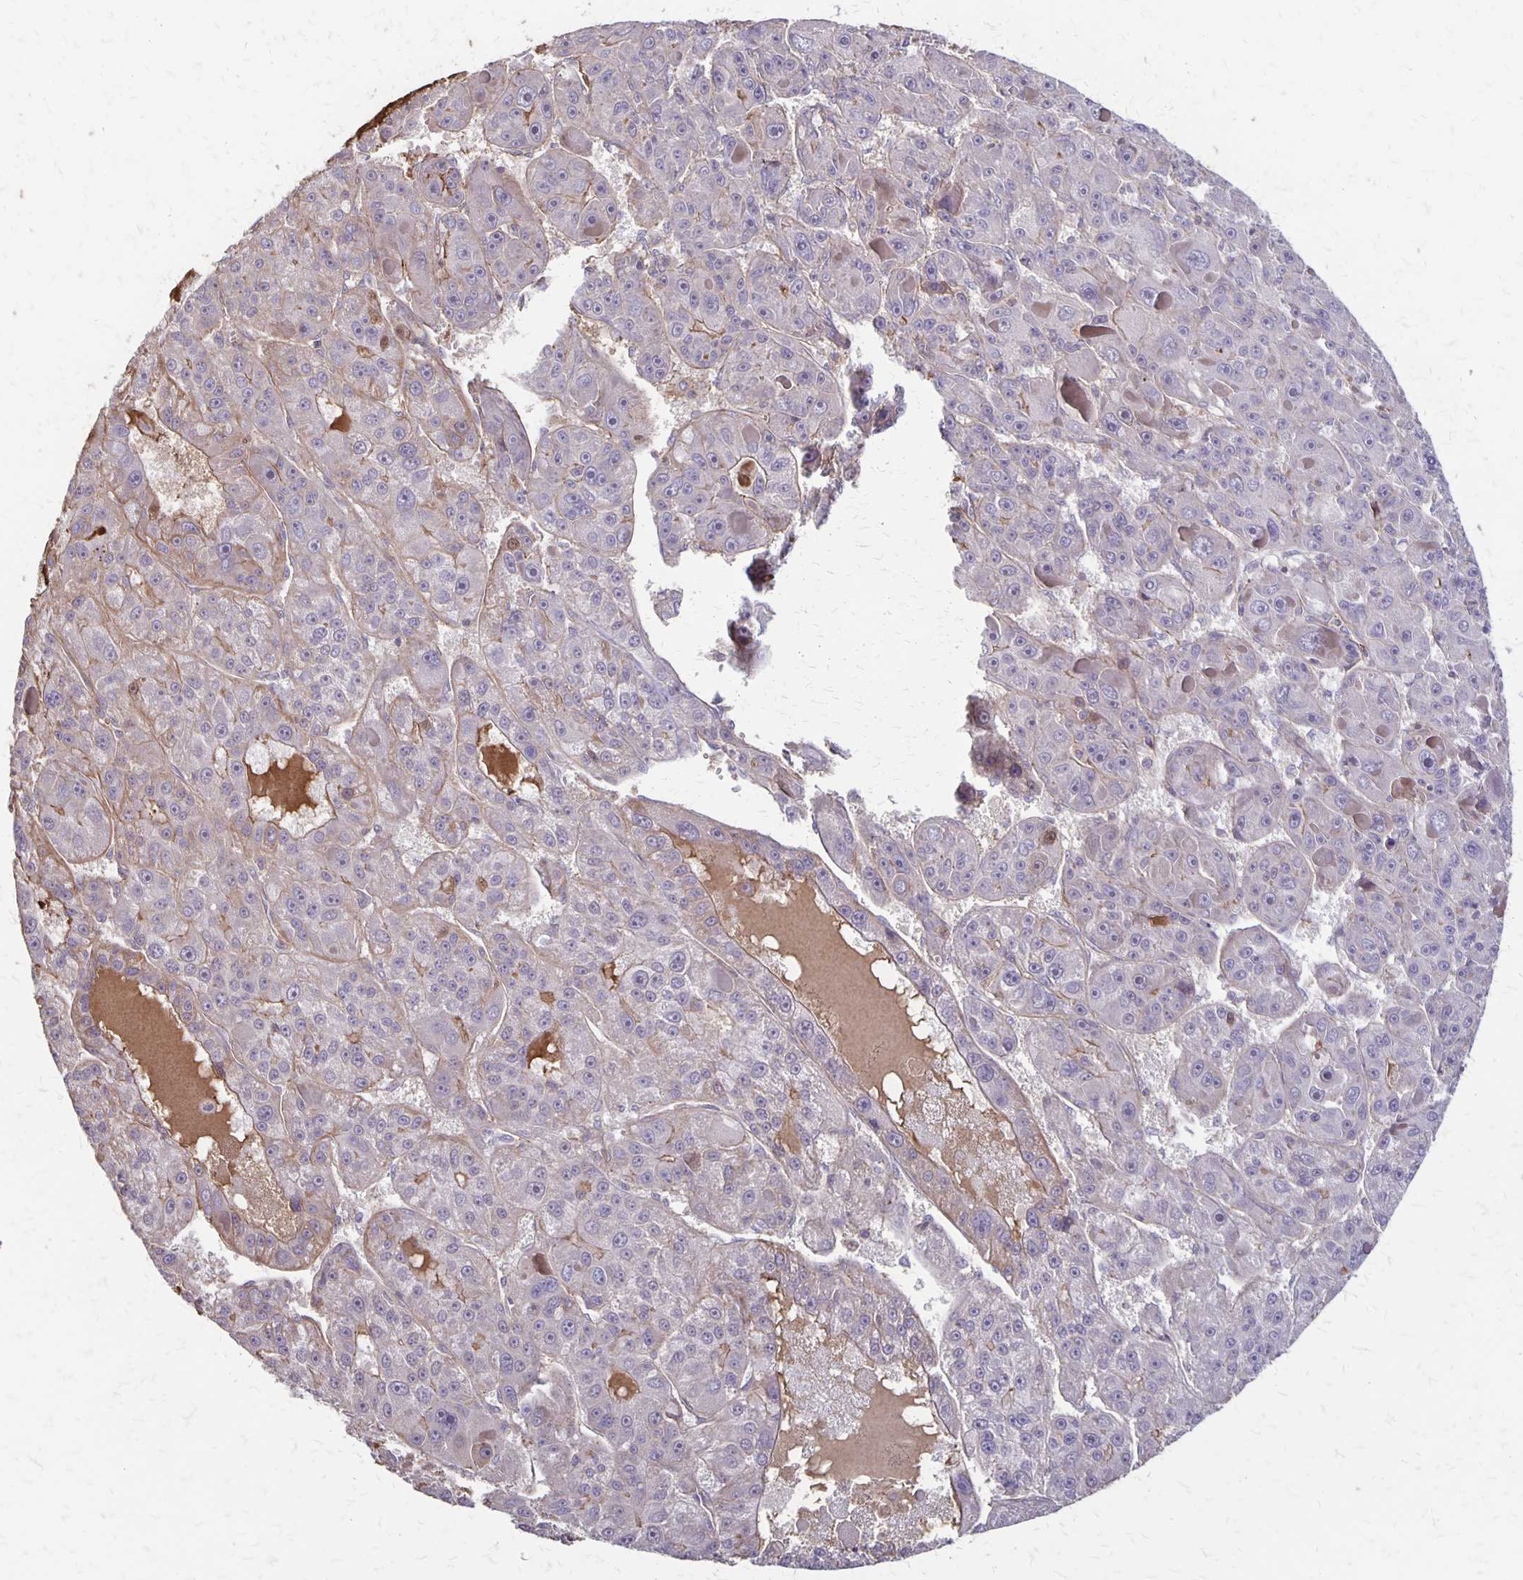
{"staining": {"intensity": "weak", "quantity": "<25%", "location": "cytoplasmic/membranous"}, "tissue": "liver cancer", "cell_type": "Tumor cells", "image_type": "cancer", "snomed": [{"axis": "morphology", "description": "Carcinoma, Hepatocellular, NOS"}, {"axis": "topography", "description": "Liver"}], "caption": "This micrograph is of liver cancer stained with immunohistochemistry to label a protein in brown with the nuclei are counter-stained blue. There is no staining in tumor cells.", "gene": "PROM2", "patient": {"sex": "male", "age": 76}}